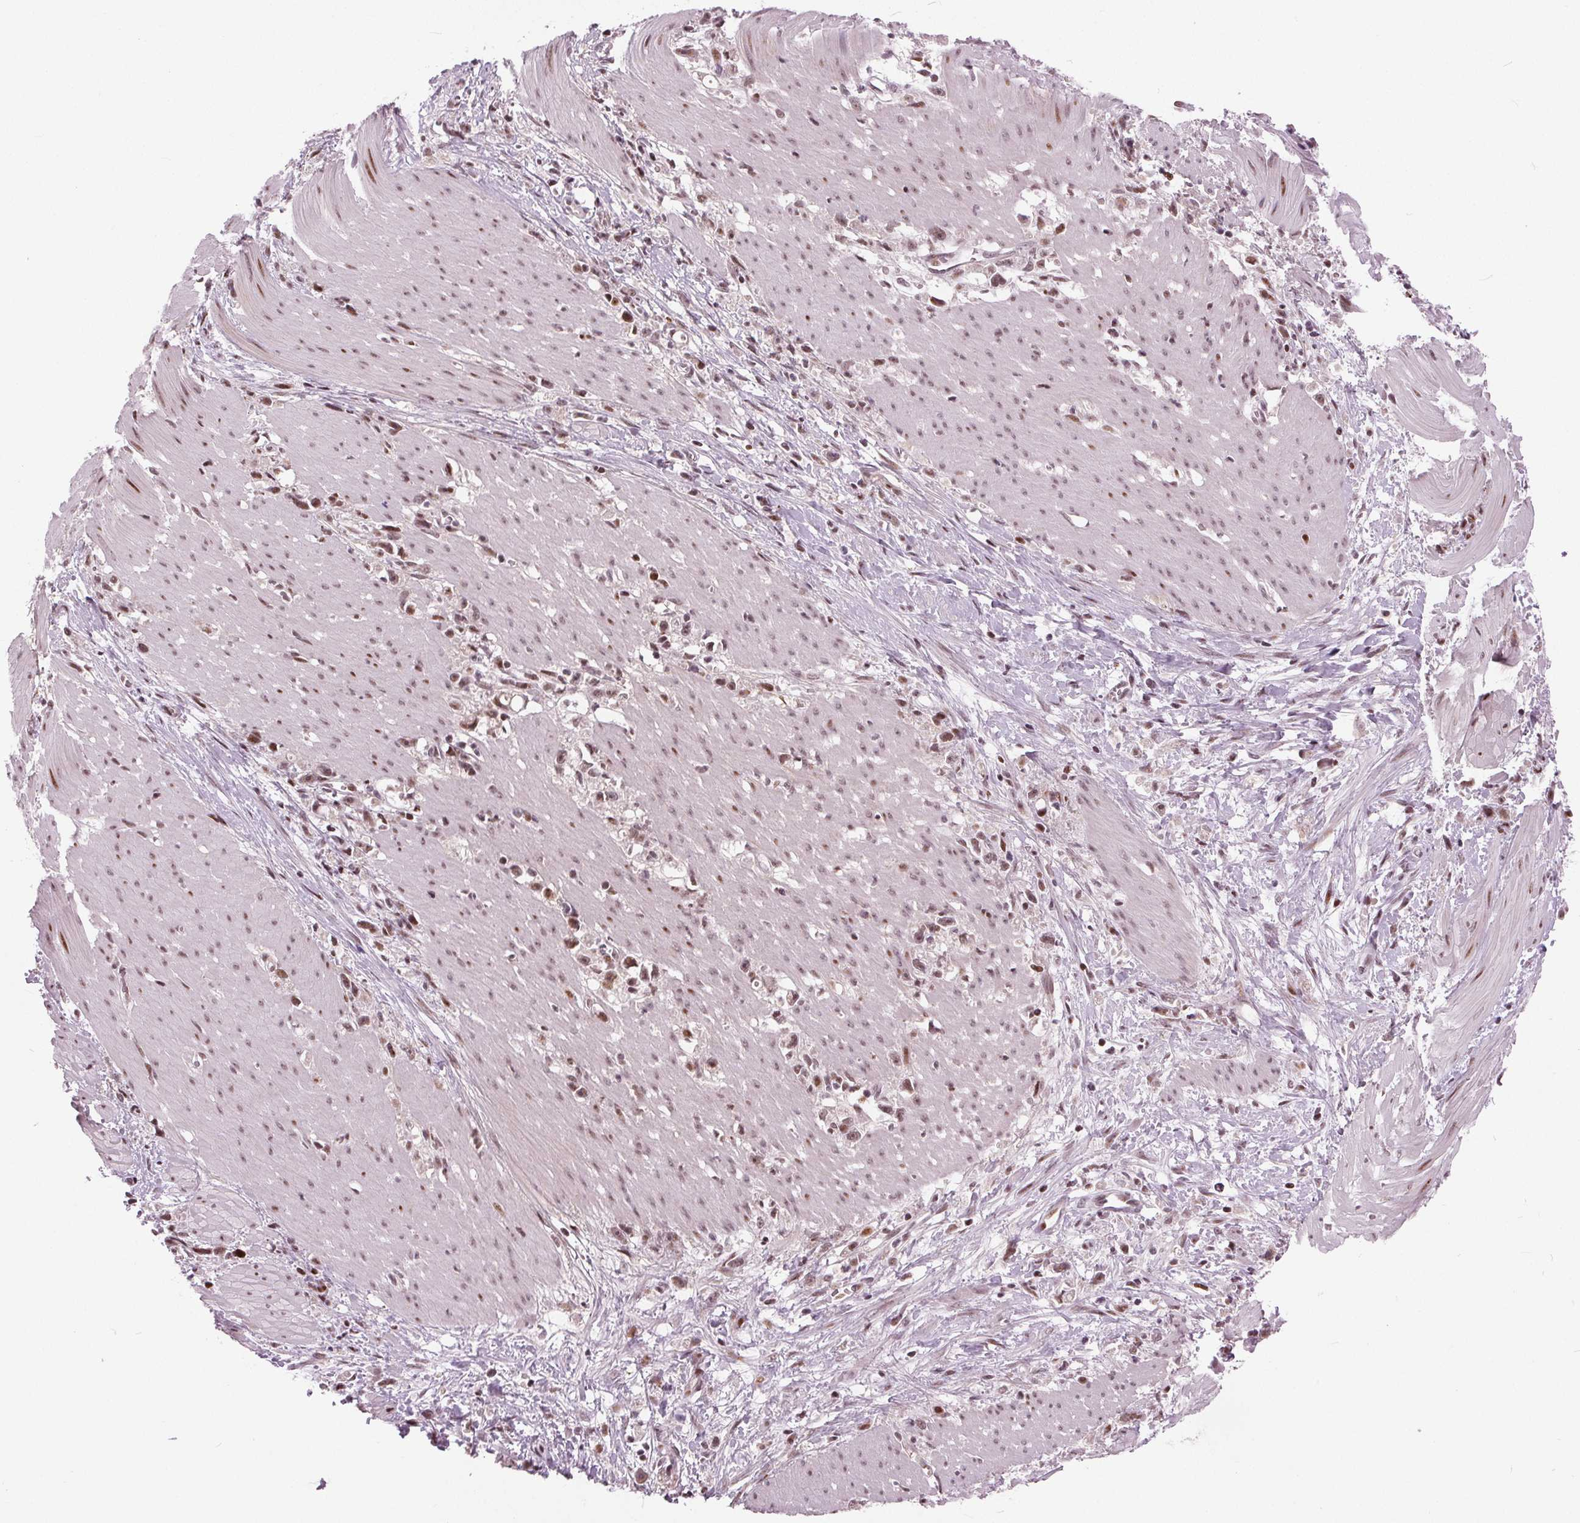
{"staining": {"intensity": "moderate", "quantity": ">75%", "location": "nuclear"}, "tissue": "stomach cancer", "cell_type": "Tumor cells", "image_type": "cancer", "snomed": [{"axis": "morphology", "description": "Adenocarcinoma, NOS"}, {"axis": "topography", "description": "Stomach"}], "caption": "A brown stain shows moderate nuclear expression of a protein in human adenocarcinoma (stomach) tumor cells.", "gene": "TTC34", "patient": {"sex": "female", "age": 59}}